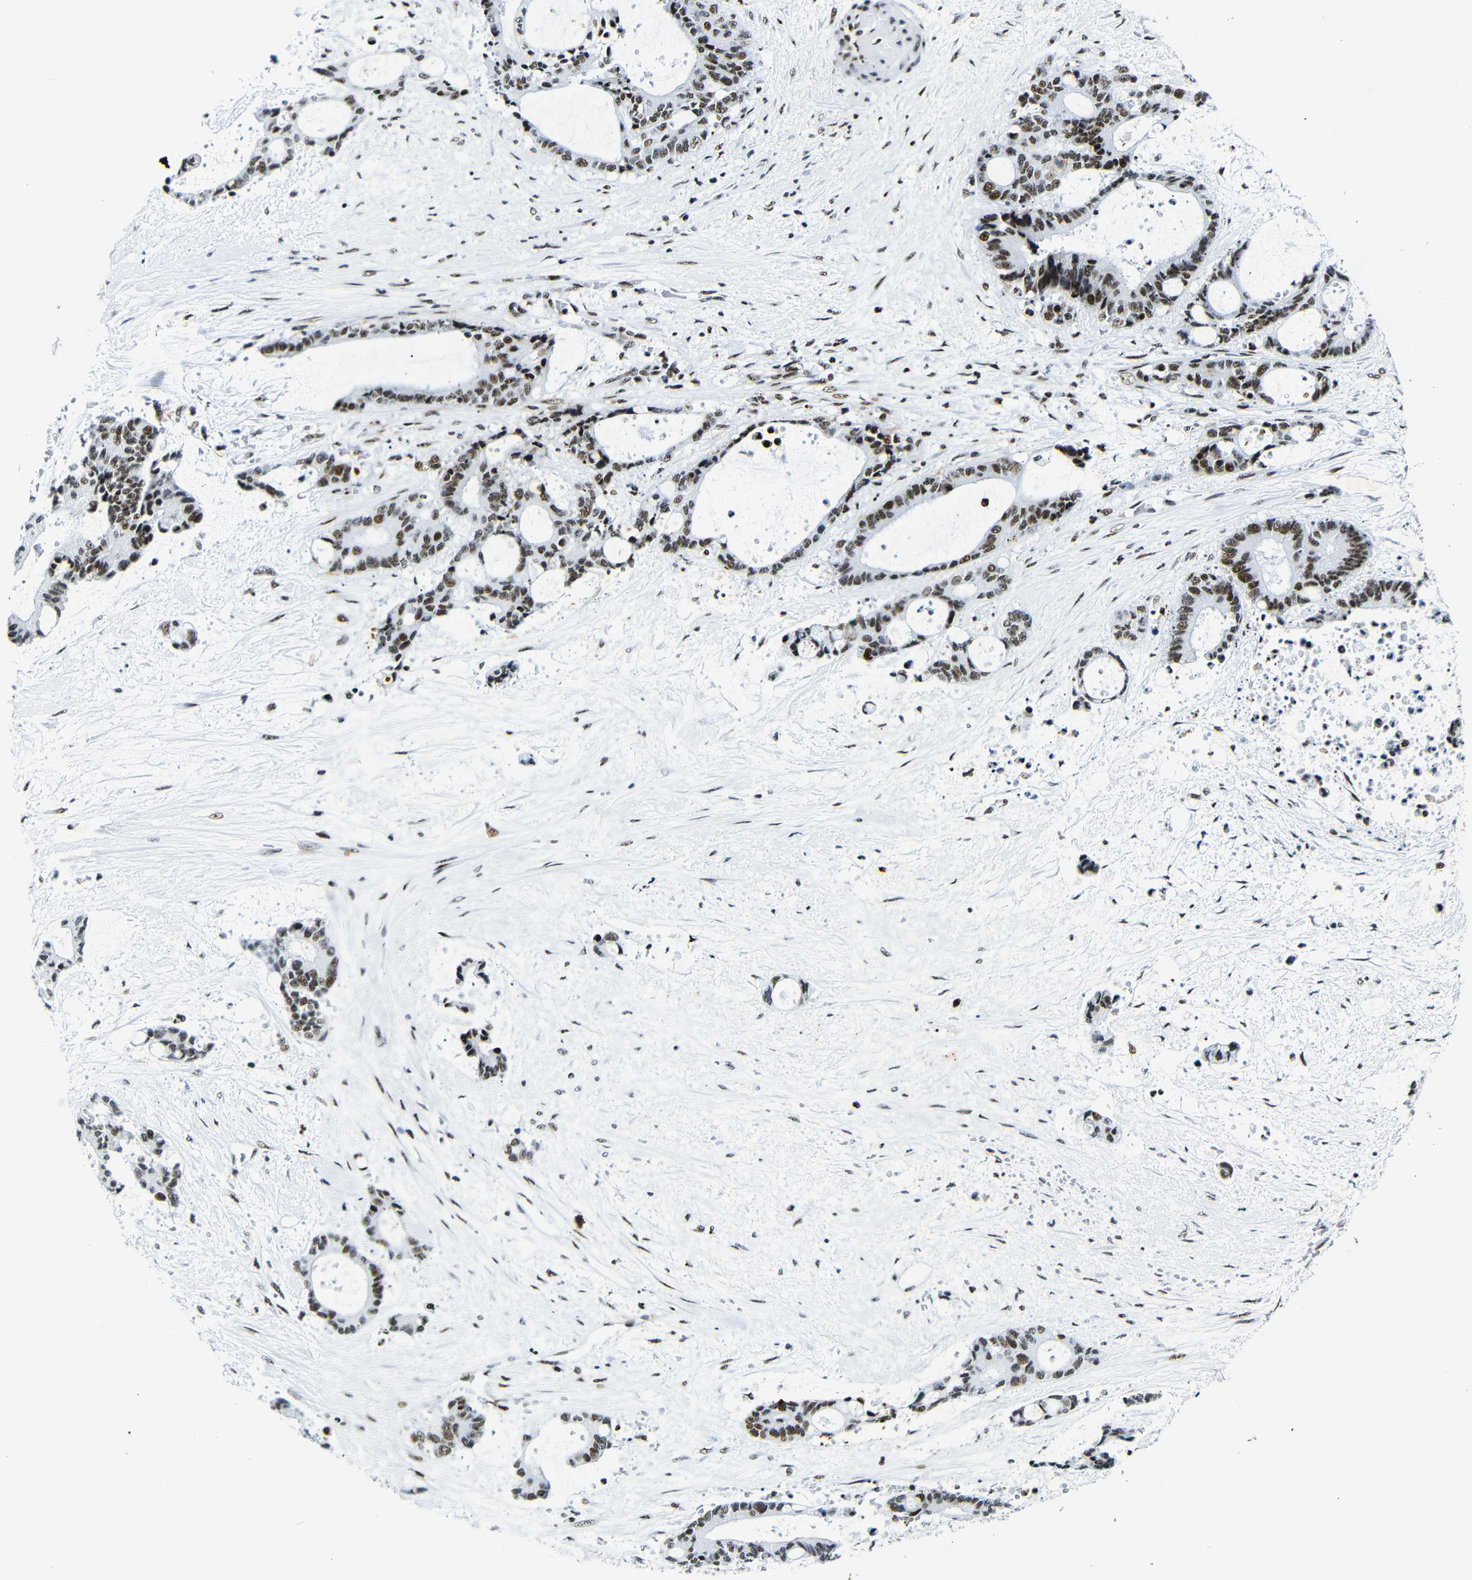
{"staining": {"intensity": "strong", "quantity": ">75%", "location": "nuclear"}, "tissue": "liver cancer", "cell_type": "Tumor cells", "image_type": "cancer", "snomed": [{"axis": "morphology", "description": "Normal tissue, NOS"}, {"axis": "morphology", "description": "Cholangiocarcinoma"}, {"axis": "topography", "description": "Liver"}, {"axis": "topography", "description": "Peripheral nerve tissue"}], "caption": "Tumor cells exhibit strong nuclear expression in approximately >75% of cells in liver cholangiocarcinoma.", "gene": "SRSF1", "patient": {"sex": "female", "age": 73}}